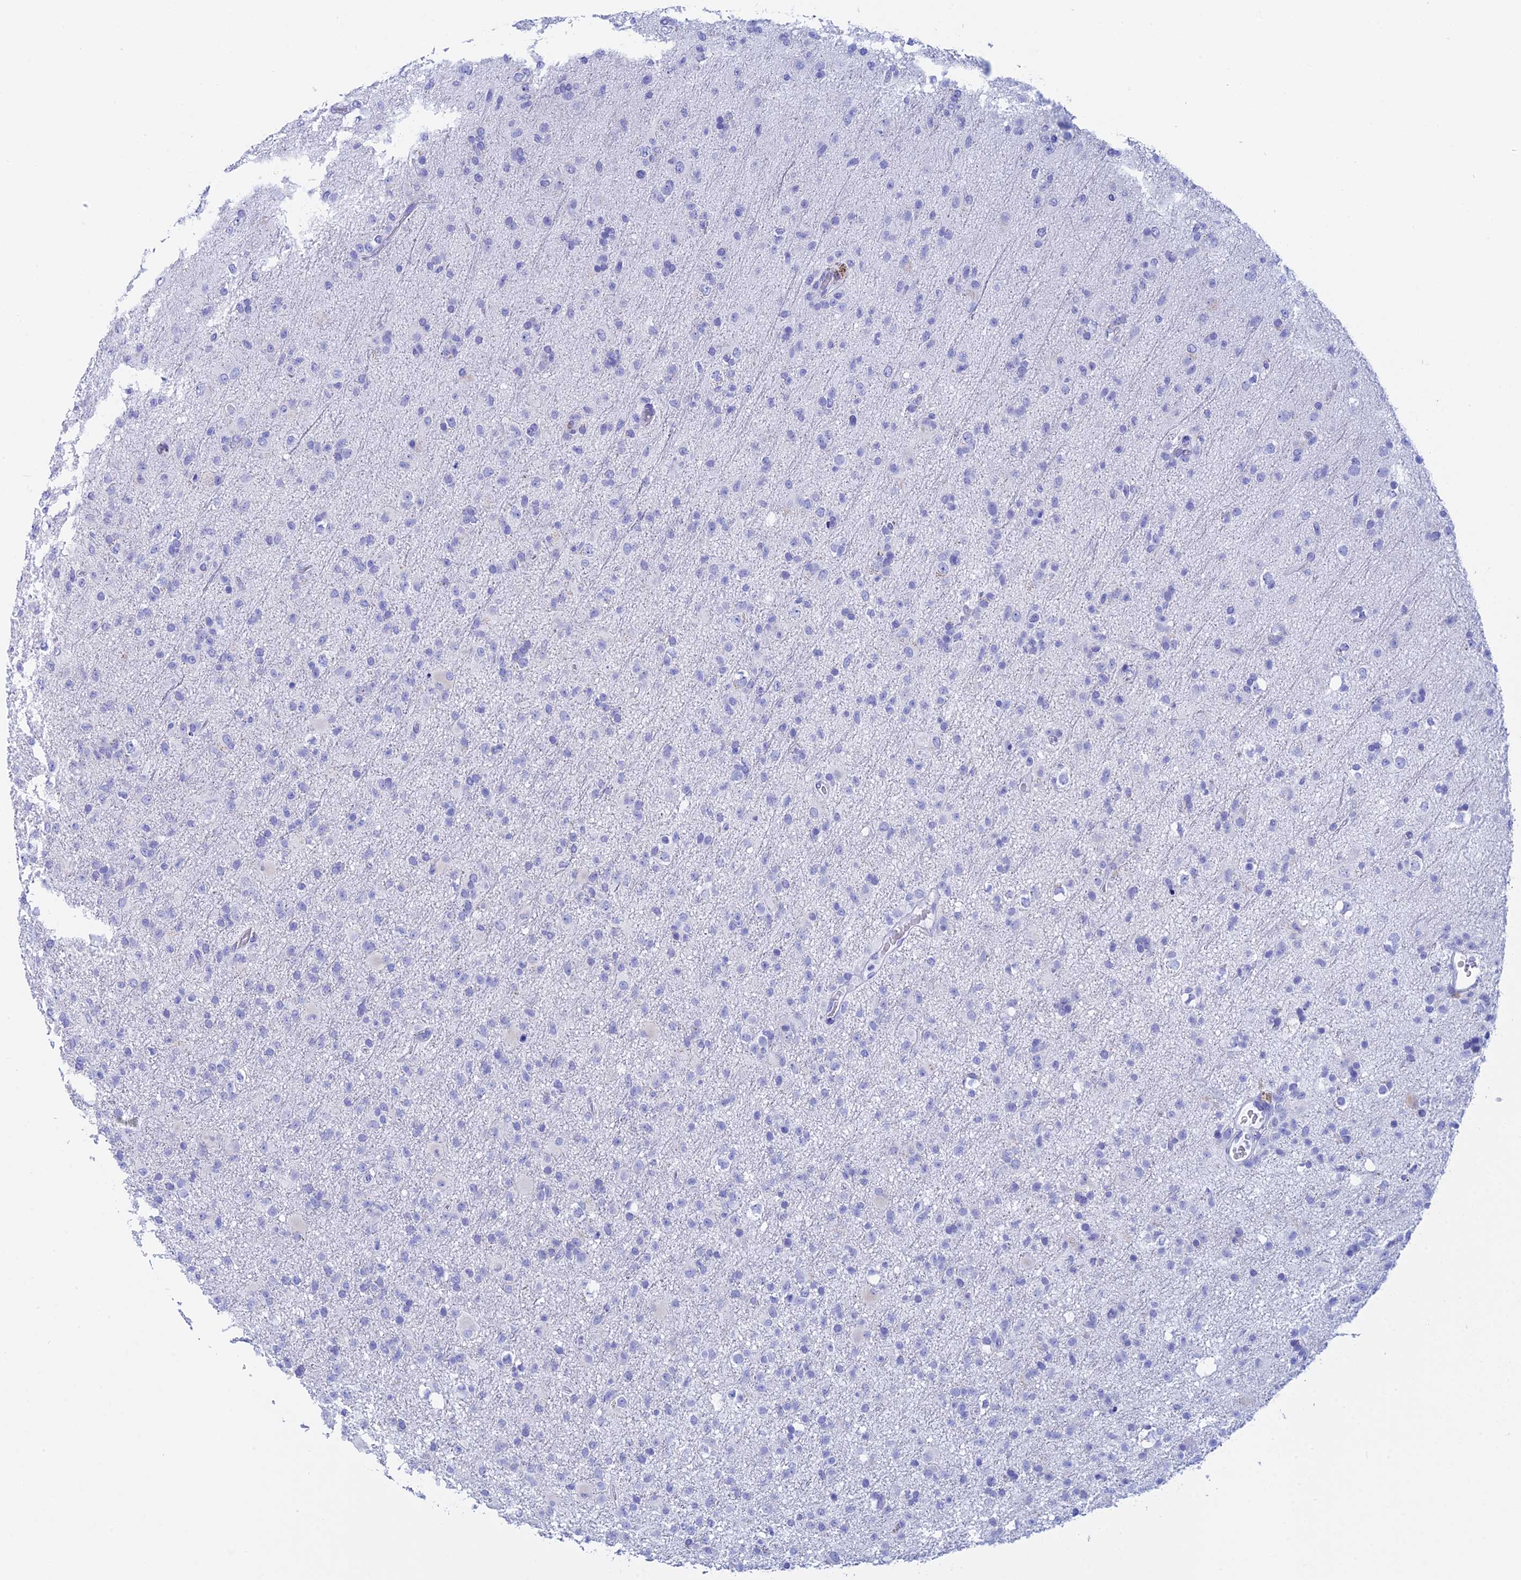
{"staining": {"intensity": "negative", "quantity": "none", "location": "none"}, "tissue": "glioma", "cell_type": "Tumor cells", "image_type": "cancer", "snomed": [{"axis": "morphology", "description": "Glioma, malignant, Low grade"}, {"axis": "topography", "description": "Brain"}], "caption": "IHC of glioma demonstrates no staining in tumor cells.", "gene": "TEX101", "patient": {"sex": "male", "age": 65}}